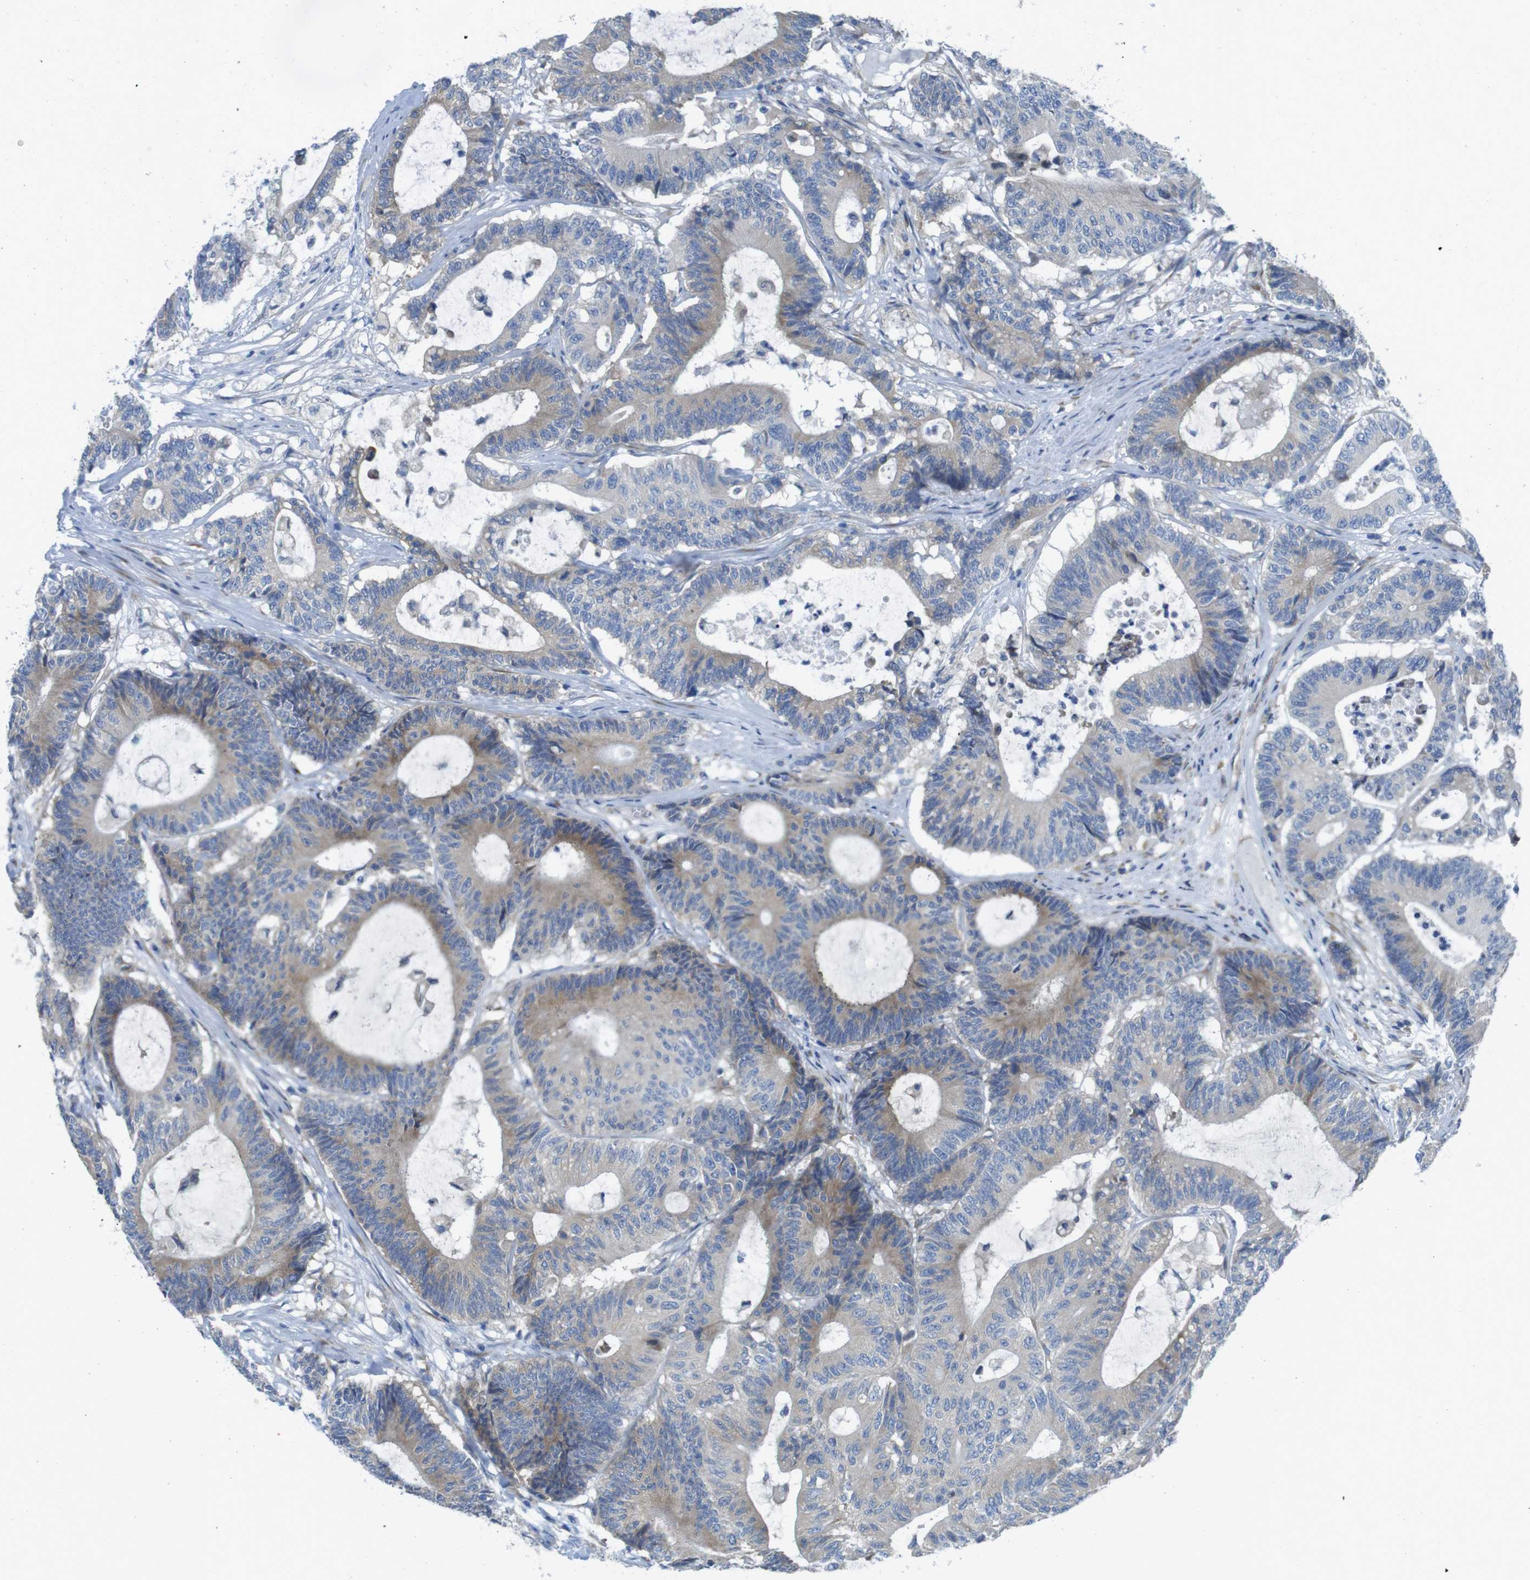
{"staining": {"intensity": "weak", "quantity": ">75%", "location": "cytoplasmic/membranous"}, "tissue": "colorectal cancer", "cell_type": "Tumor cells", "image_type": "cancer", "snomed": [{"axis": "morphology", "description": "Adenocarcinoma, NOS"}, {"axis": "topography", "description": "Colon"}], "caption": "Human colorectal cancer stained for a protein (brown) displays weak cytoplasmic/membranous positive expression in about >75% of tumor cells.", "gene": "TMEM234", "patient": {"sex": "female", "age": 84}}